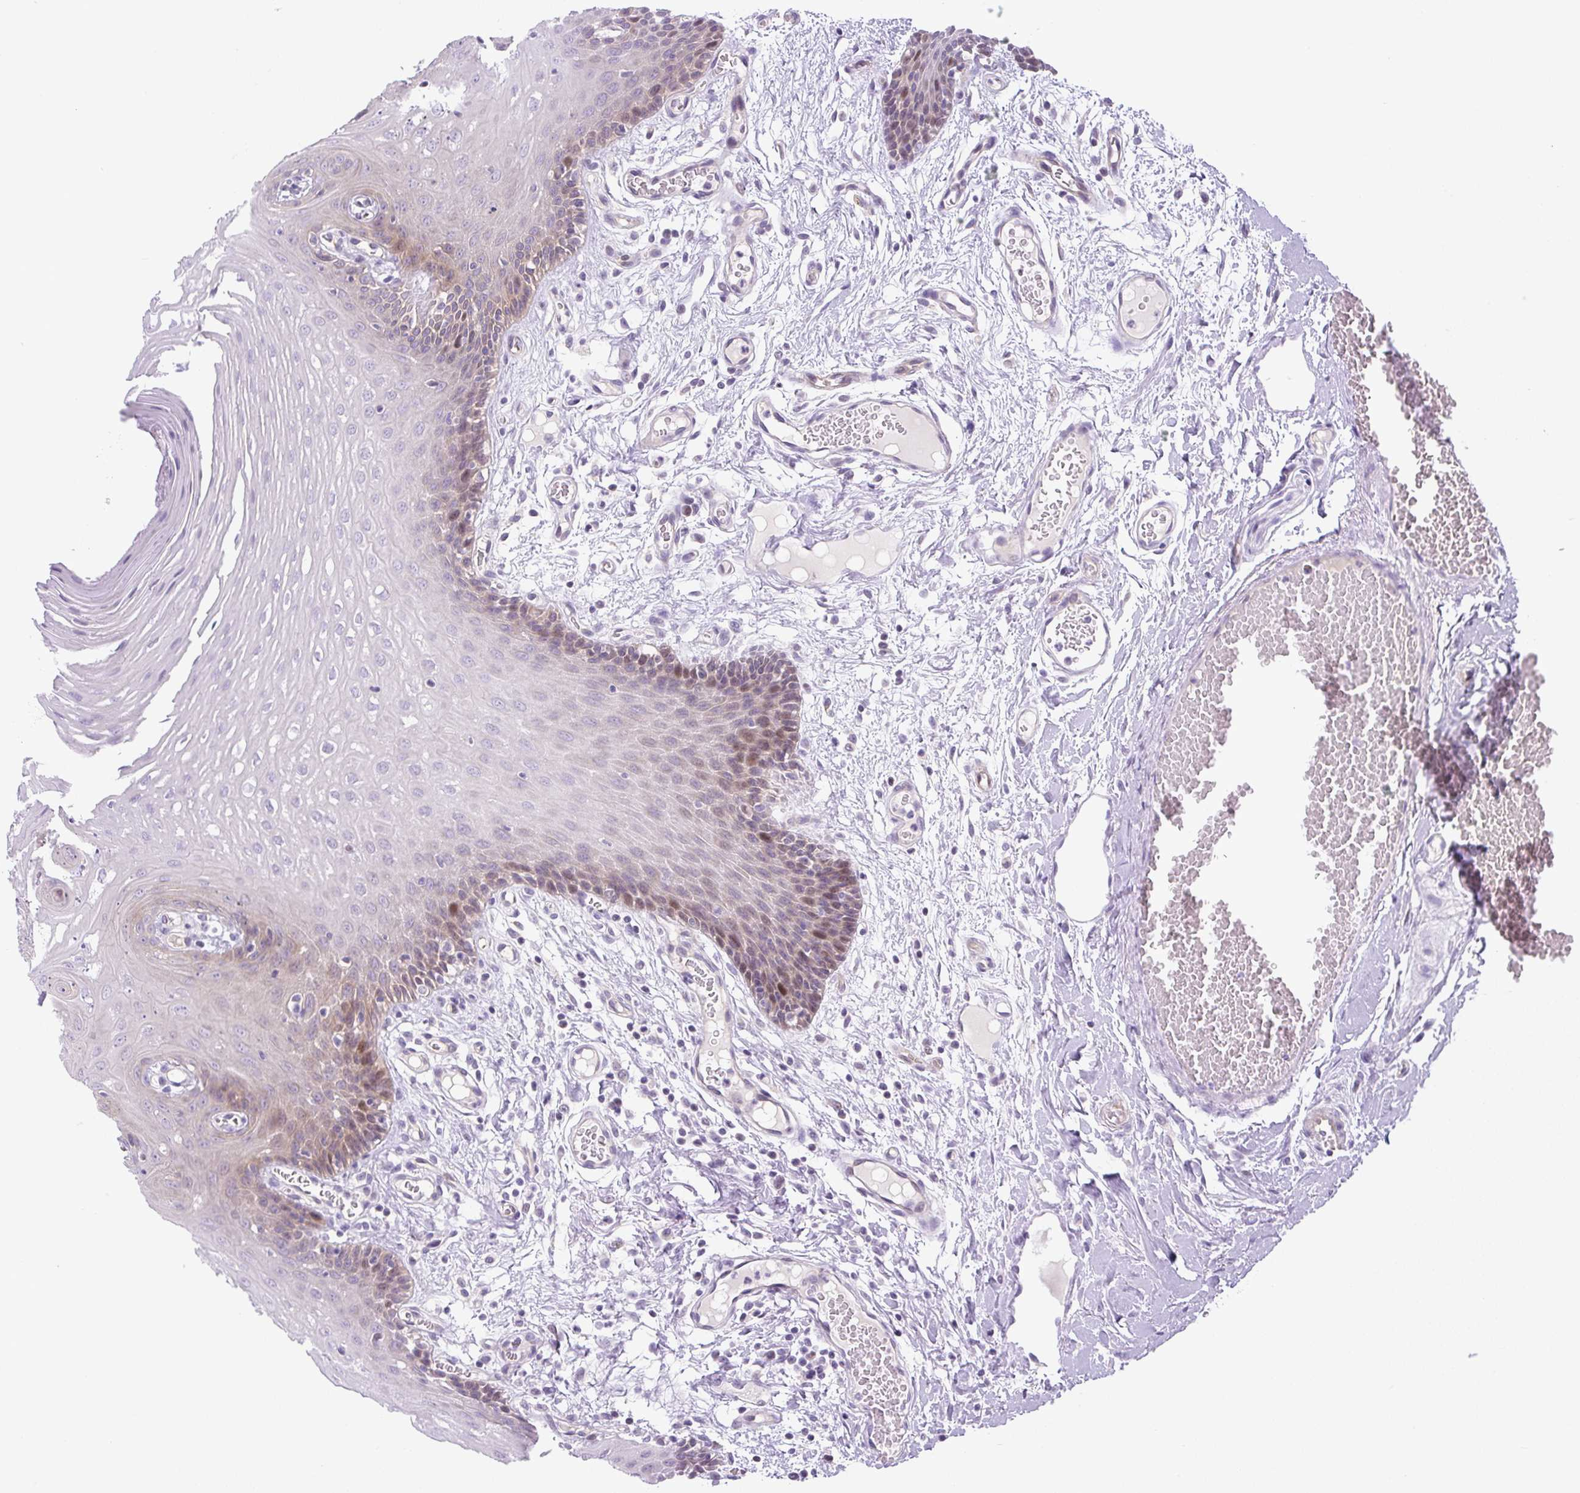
{"staining": {"intensity": "moderate", "quantity": "<25%", "location": "nuclear"}, "tissue": "oral mucosa", "cell_type": "Squamous epithelial cells", "image_type": "normal", "snomed": [{"axis": "morphology", "description": "Normal tissue, NOS"}, {"axis": "topography", "description": "Oral tissue"}, {"axis": "topography", "description": "Tounge, NOS"}], "caption": "Immunohistochemistry of unremarkable oral mucosa reveals low levels of moderate nuclear staining in about <25% of squamous epithelial cells. The protein is stained brown, and the nuclei are stained in blue (DAB (3,3'-diaminobenzidine) IHC with brightfield microscopy, high magnification).", "gene": "ADAMTS19", "patient": {"sex": "female", "age": 60}}